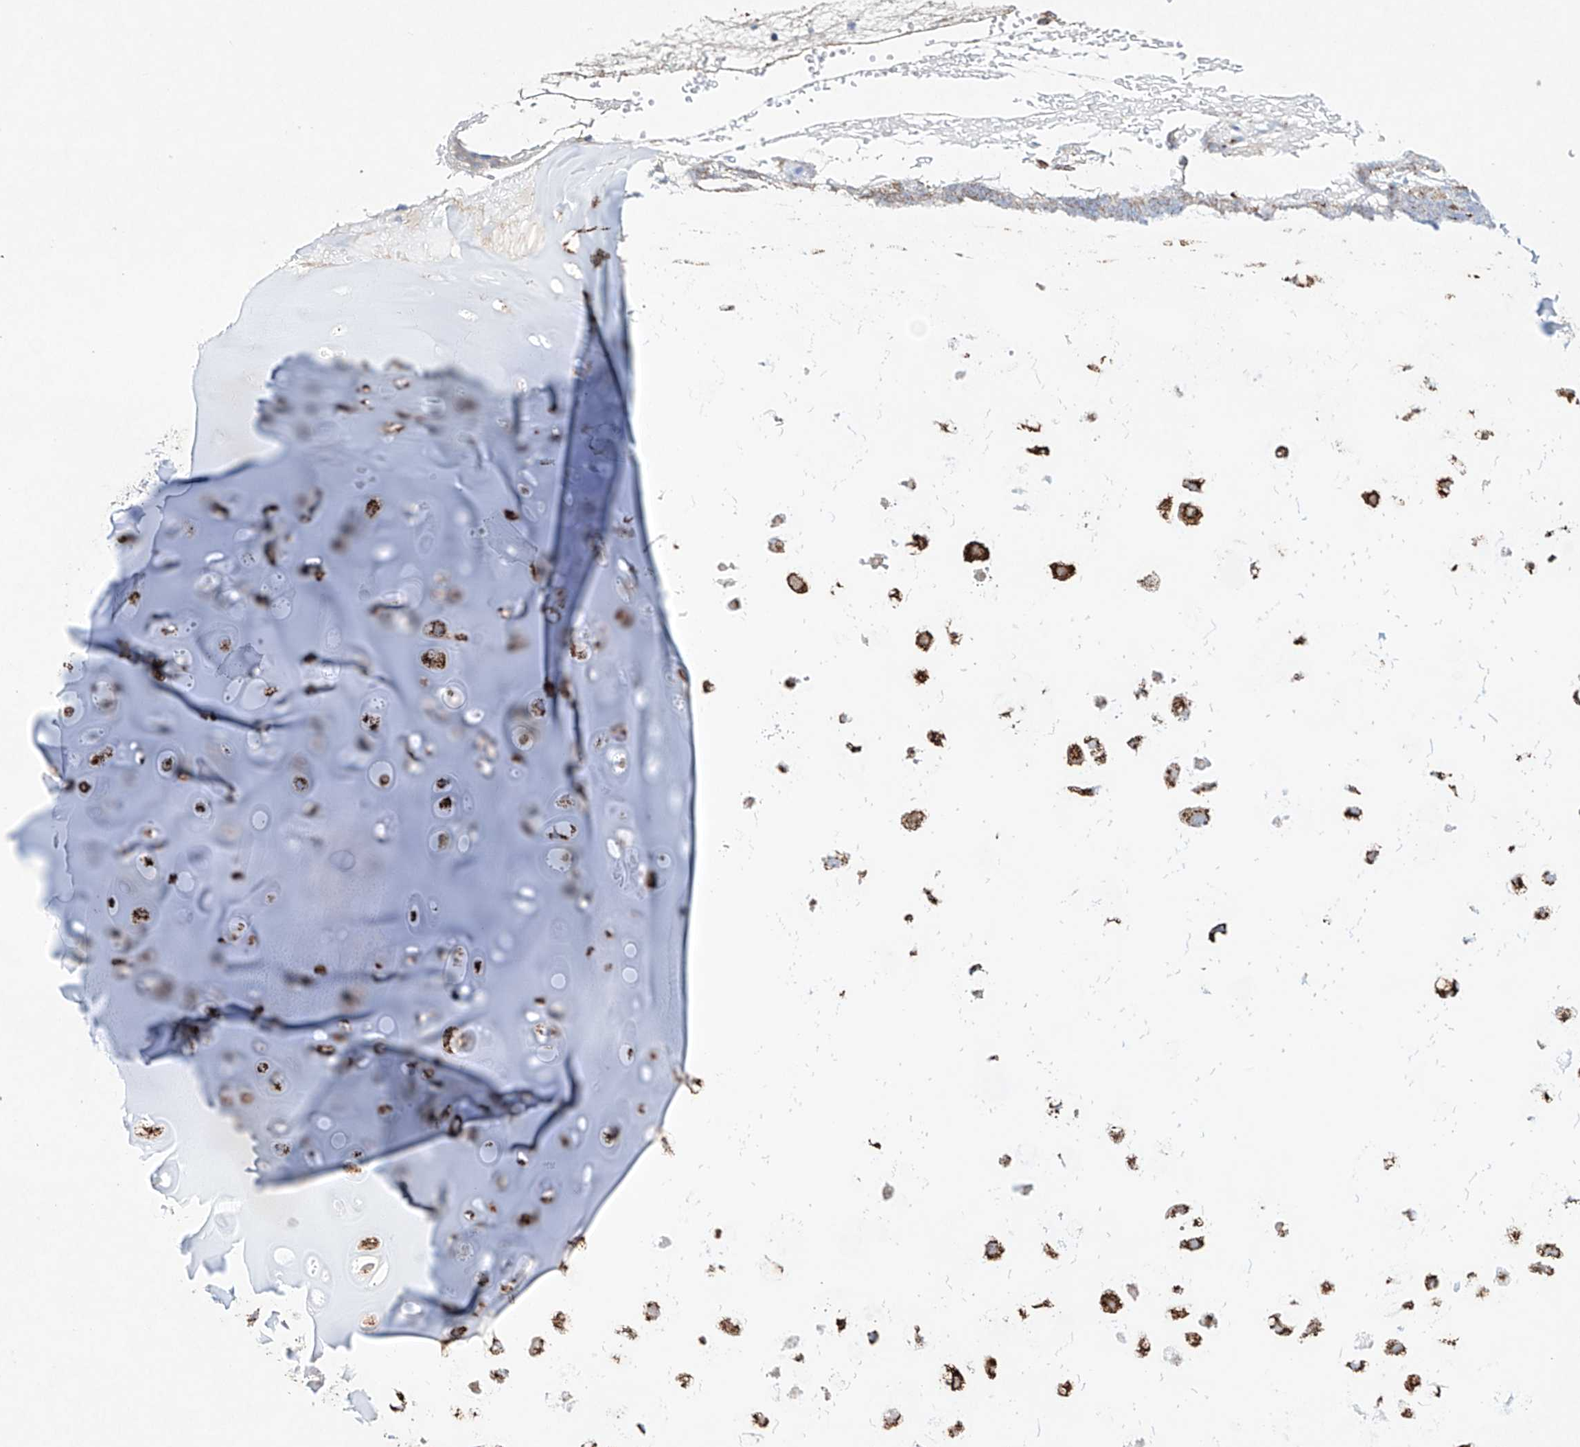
{"staining": {"intensity": "negative", "quantity": "none", "location": "none"}, "tissue": "adipose tissue", "cell_type": "Adipocytes", "image_type": "normal", "snomed": [{"axis": "morphology", "description": "Normal tissue, NOS"}, {"axis": "morphology", "description": "Basal cell carcinoma"}, {"axis": "topography", "description": "Cartilage tissue"}, {"axis": "topography", "description": "Nasopharynx"}, {"axis": "topography", "description": "Oral tissue"}], "caption": "Immunohistochemistry micrograph of unremarkable adipose tissue: adipose tissue stained with DAB (3,3'-diaminobenzidine) exhibits no significant protein expression in adipocytes.", "gene": "NRROS", "patient": {"sex": "female", "age": 77}}